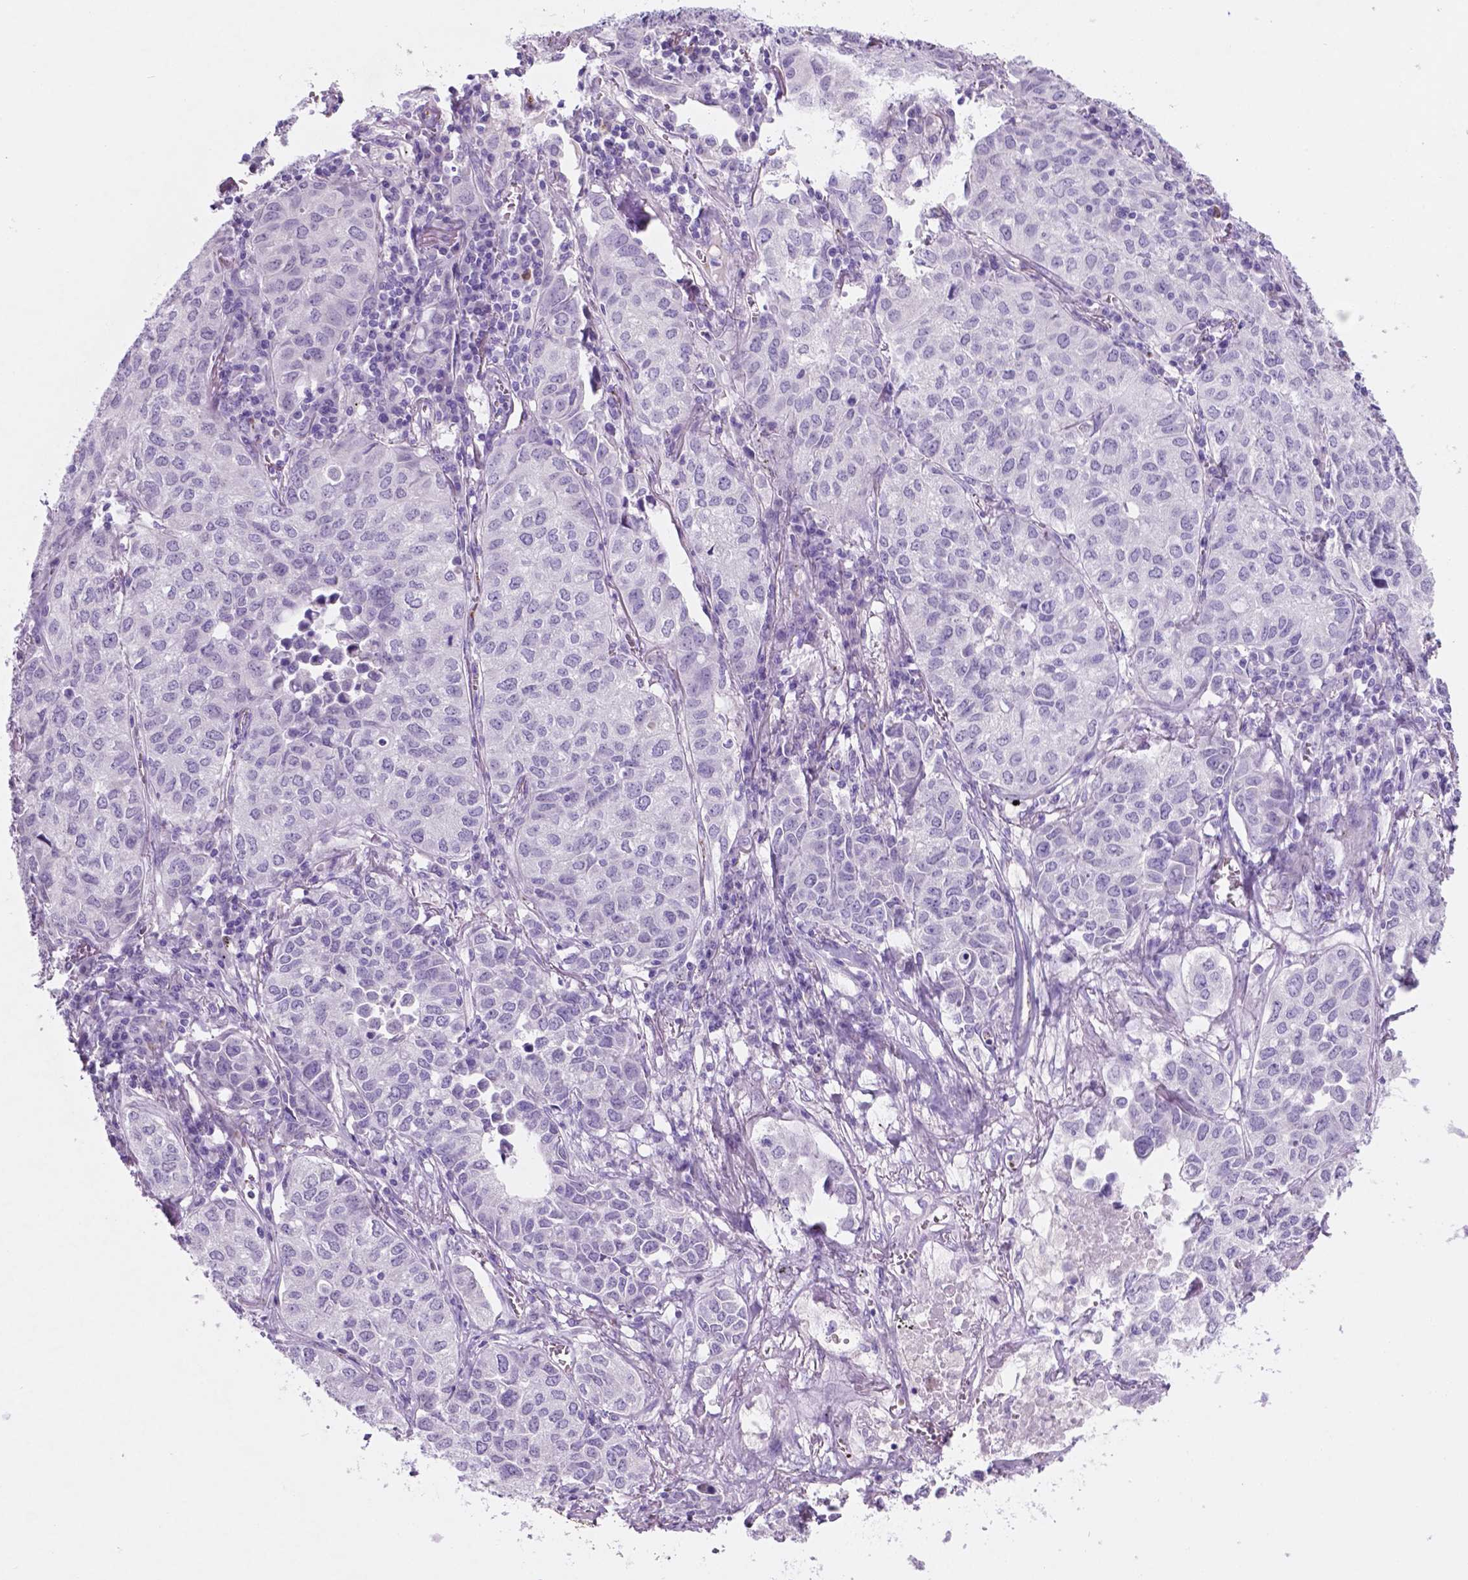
{"staining": {"intensity": "negative", "quantity": "none", "location": "none"}, "tissue": "lung cancer", "cell_type": "Tumor cells", "image_type": "cancer", "snomed": [{"axis": "morphology", "description": "Adenocarcinoma, NOS"}, {"axis": "topography", "description": "Lung"}], "caption": "High power microscopy photomicrograph of an IHC micrograph of adenocarcinoma (lung), revealing no significant positivity in tumor cells.", "gene": "EBLN2", "patient": {"sex": "female", "age": 50}}